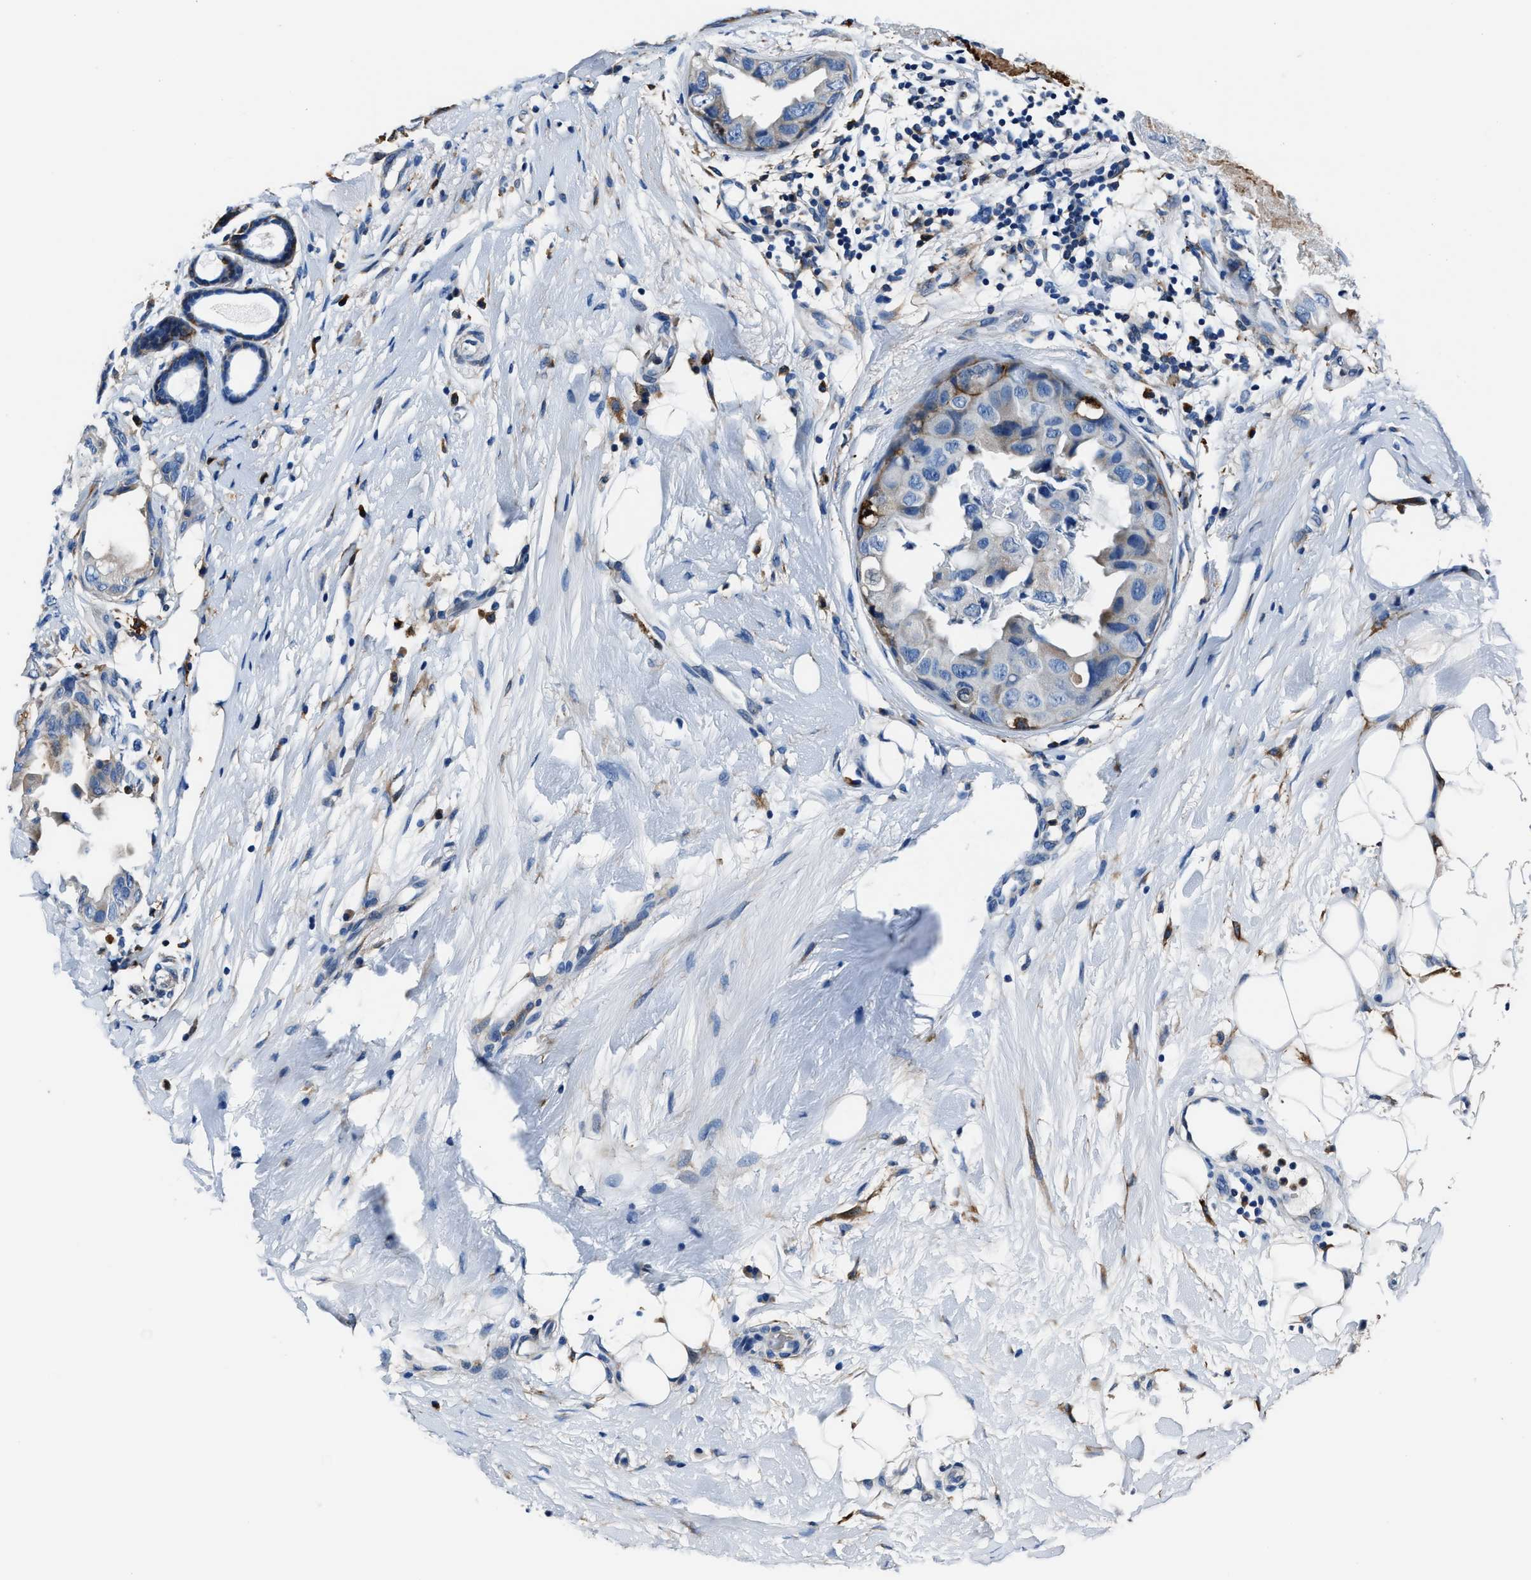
{"staining": {"intensity": "weak", "quantity": "<25%", "location": "cytoplasmic/membranous"}, "tissue": "breast cancer", "cell_type": "Tumor cells", "image_type": "cancer", "snomed": [{"axis": "morphology", "description": "Duct carcinoma"}, {"axis": "topography", "description": "Breast"}], "caption": "This is an IHC photomicrograph of human breast cancer. There is no expression in tumor cells.", "gene": "FTL", "patient": {"sex": "female", "age": 40}}